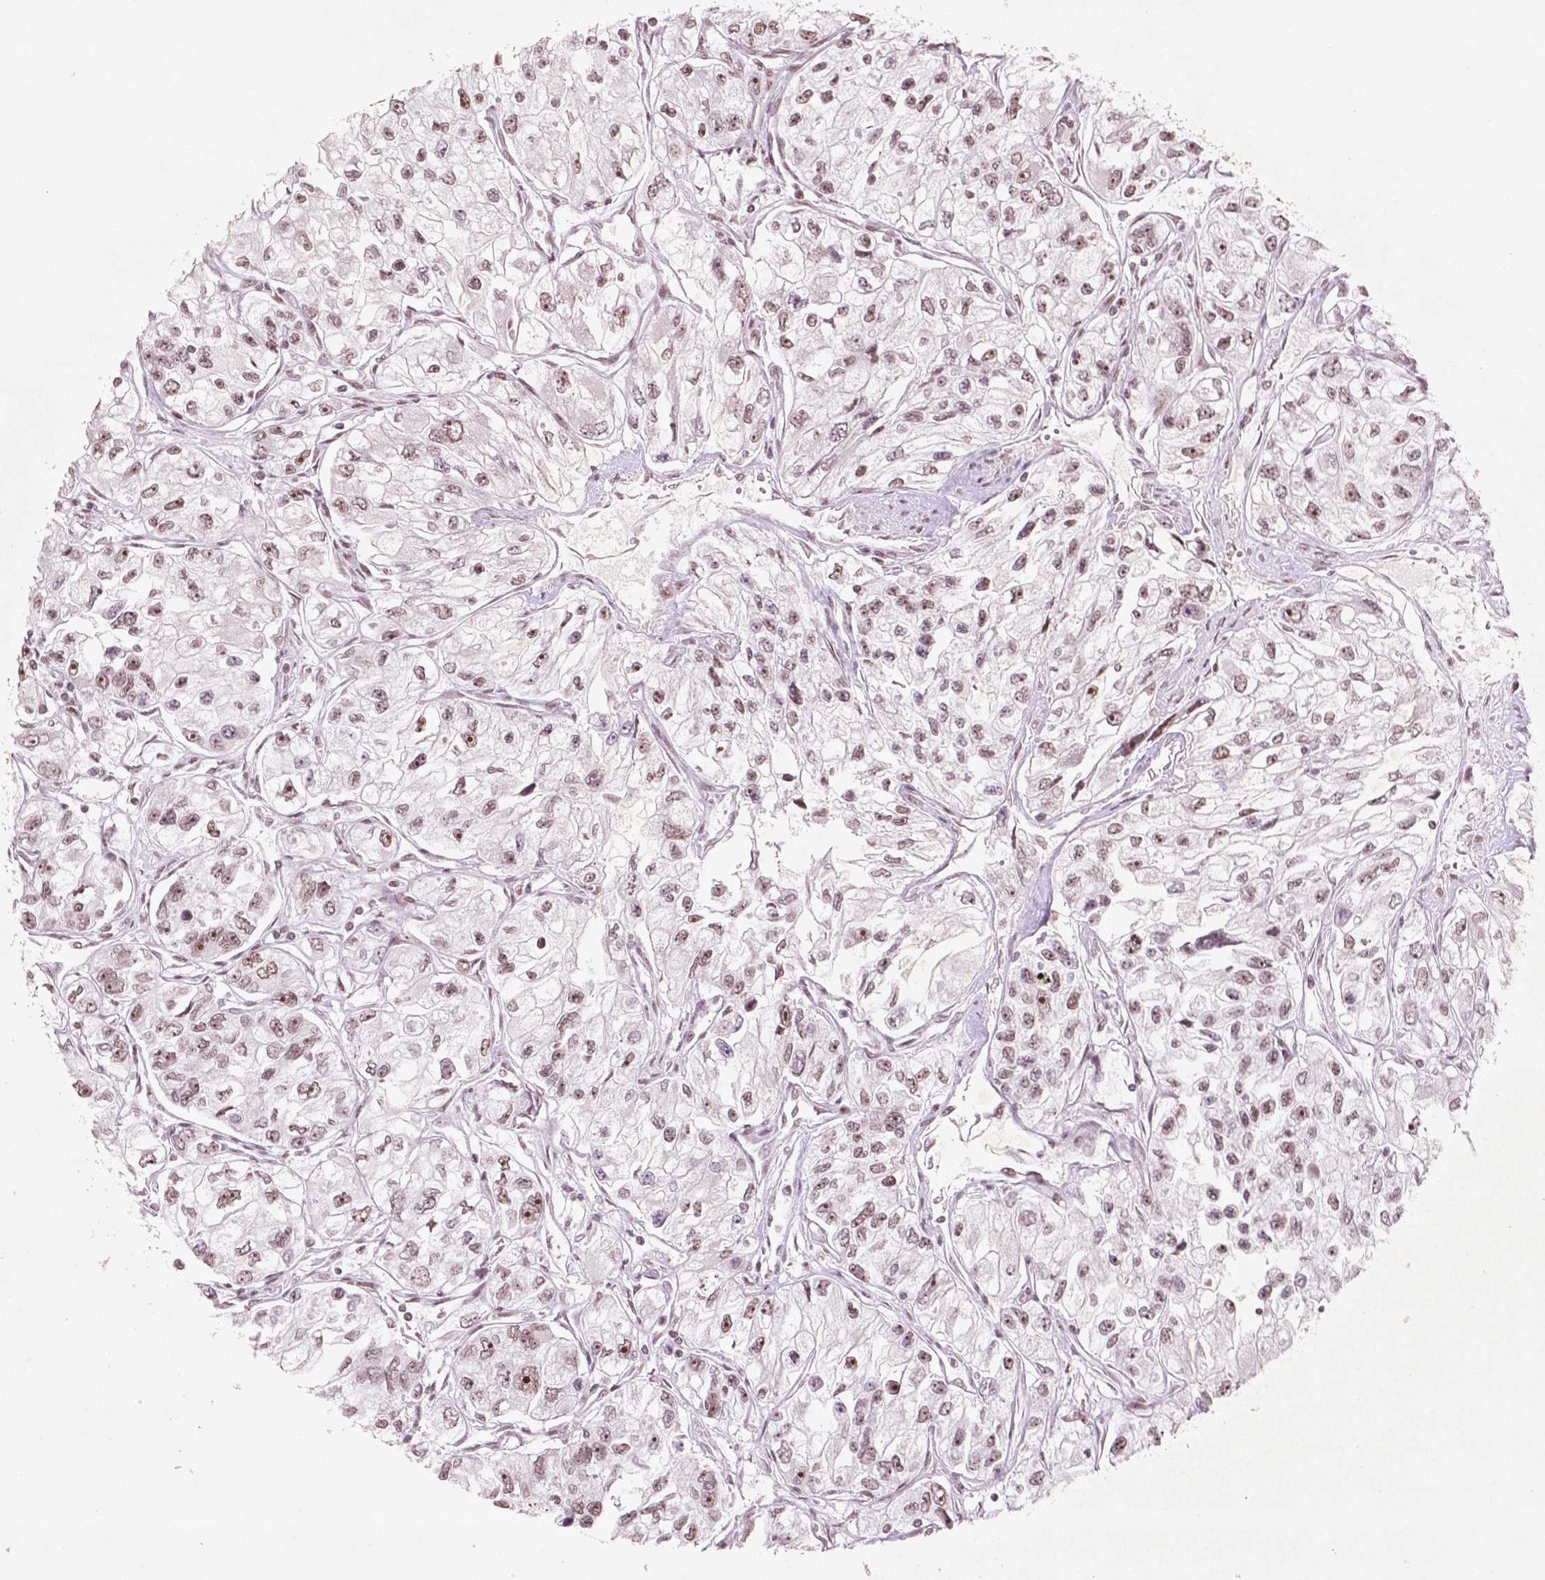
{"staining": {"intensity": "weak", "quantity": ">75%", "location": "nuclear"}, "tissue": "renal cancer", "cell_type": "Tumor cells", "image_type": "cancer", "snomed": [{"axis": "morphology", "description": "Adenocarcinoma, NOS"}, {"axis": "topography", "description": "Kidney"}], "caption": "Protein expression analysis of renal cancer (adenocarcinoma) exhibits weak nuclear staining in about >75% of tumor cells. The staining is performed using DAB (3,3'-diaminobenzidine) brown chromogen to label protein expression. The nuclei are counter-stained blue using hematoxylin.", "gene": "HMG20B", "patient": {"sex": "female", "age": 59}}